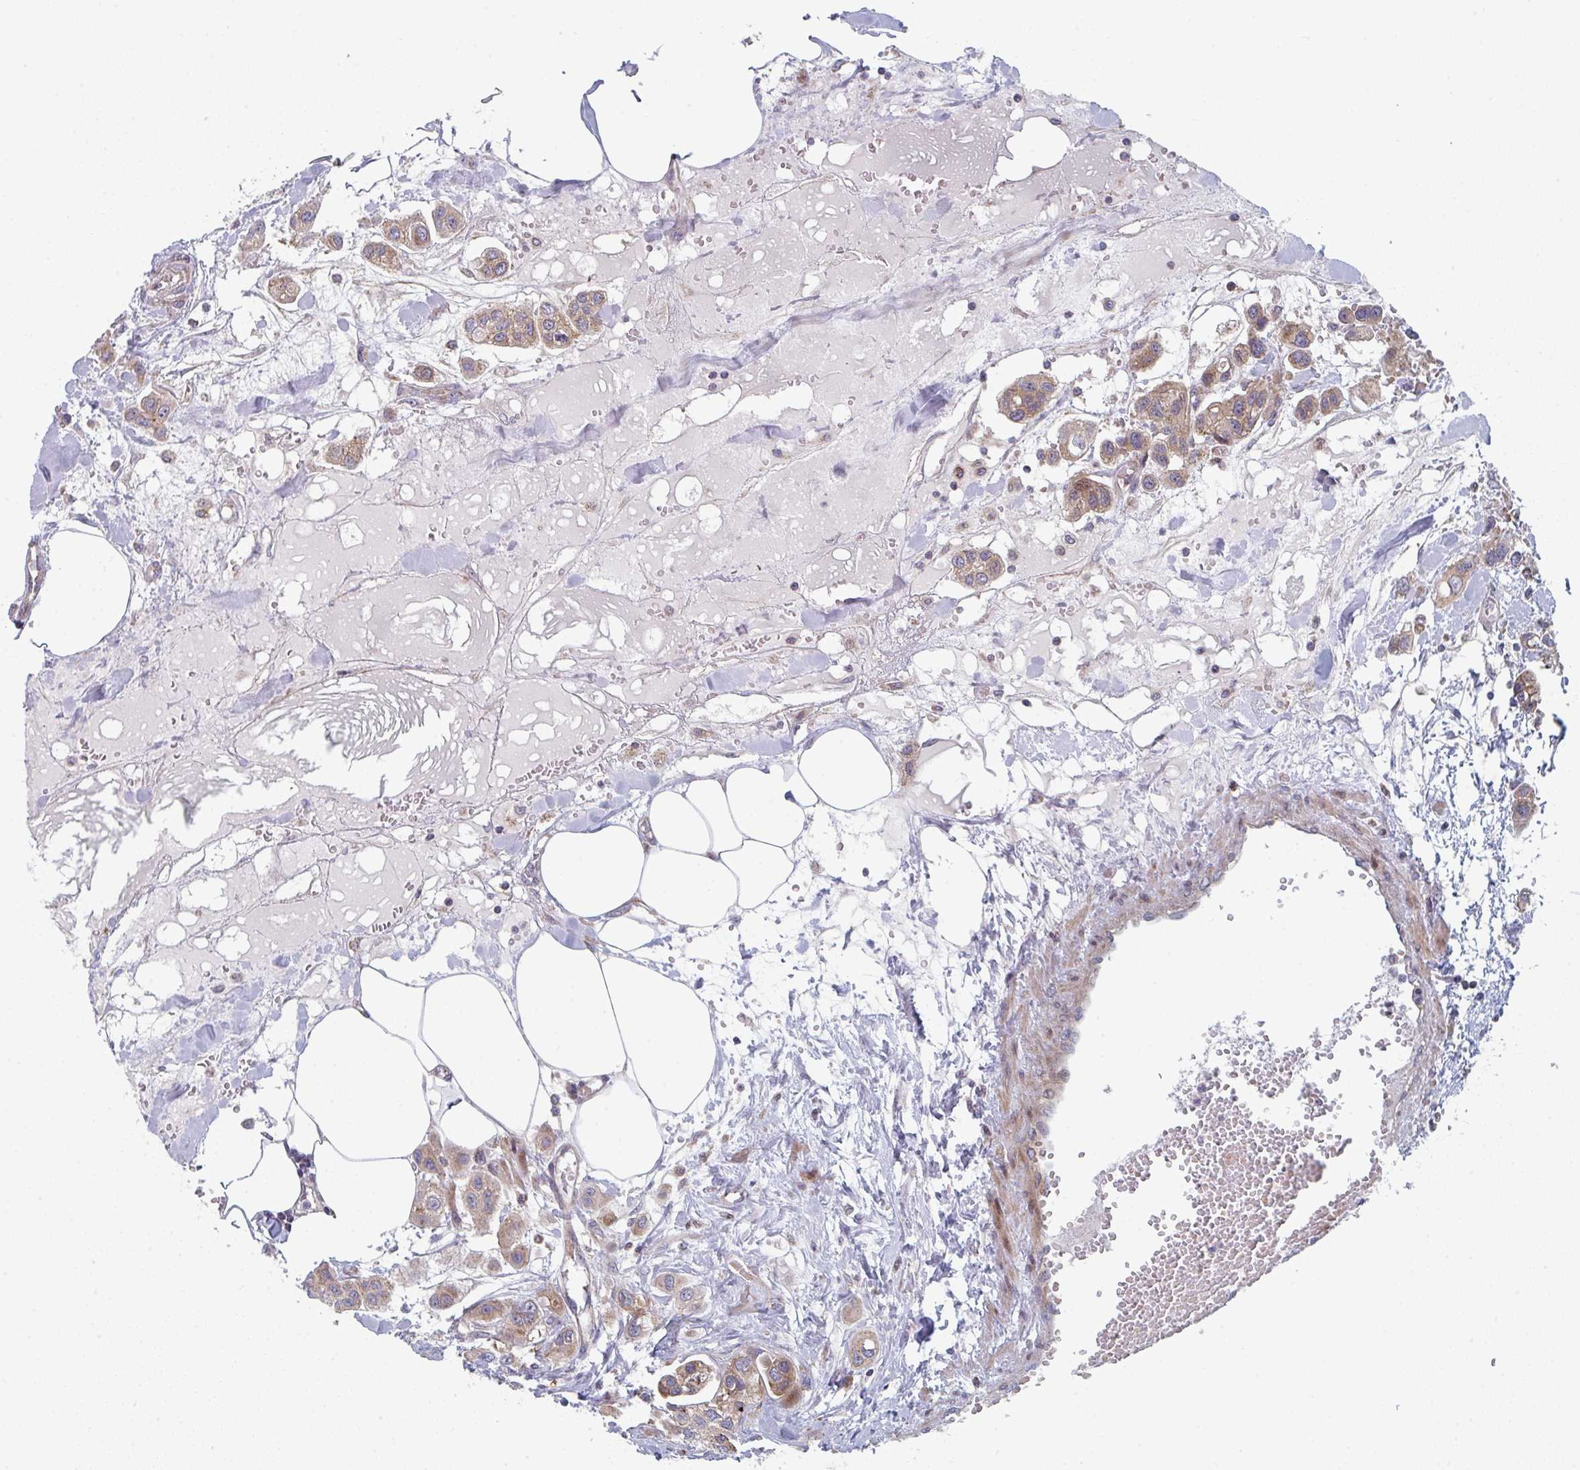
{"staining": {"intensity": "moderate", "quantity": ">75%", "location": "cytoplasmic/membranous"}, "tissue": "urothelial cancer", "cell_type": "Tumor cells", "image_type": "cancer", "snomed": [{"axis": "morphology", "description": "Urothelial carcinoma, High grade"}, {"axis": "topography", "description": "Urinary bladder"}], "caption": "Protein analysis of high-grade urothelial carcinoma tissue exhibits moderate cytoplasmic/membranous staining in about >75% of tumor cells.", "gene": "ZNF644", "patient": {"sex": "male", "age": 67}}